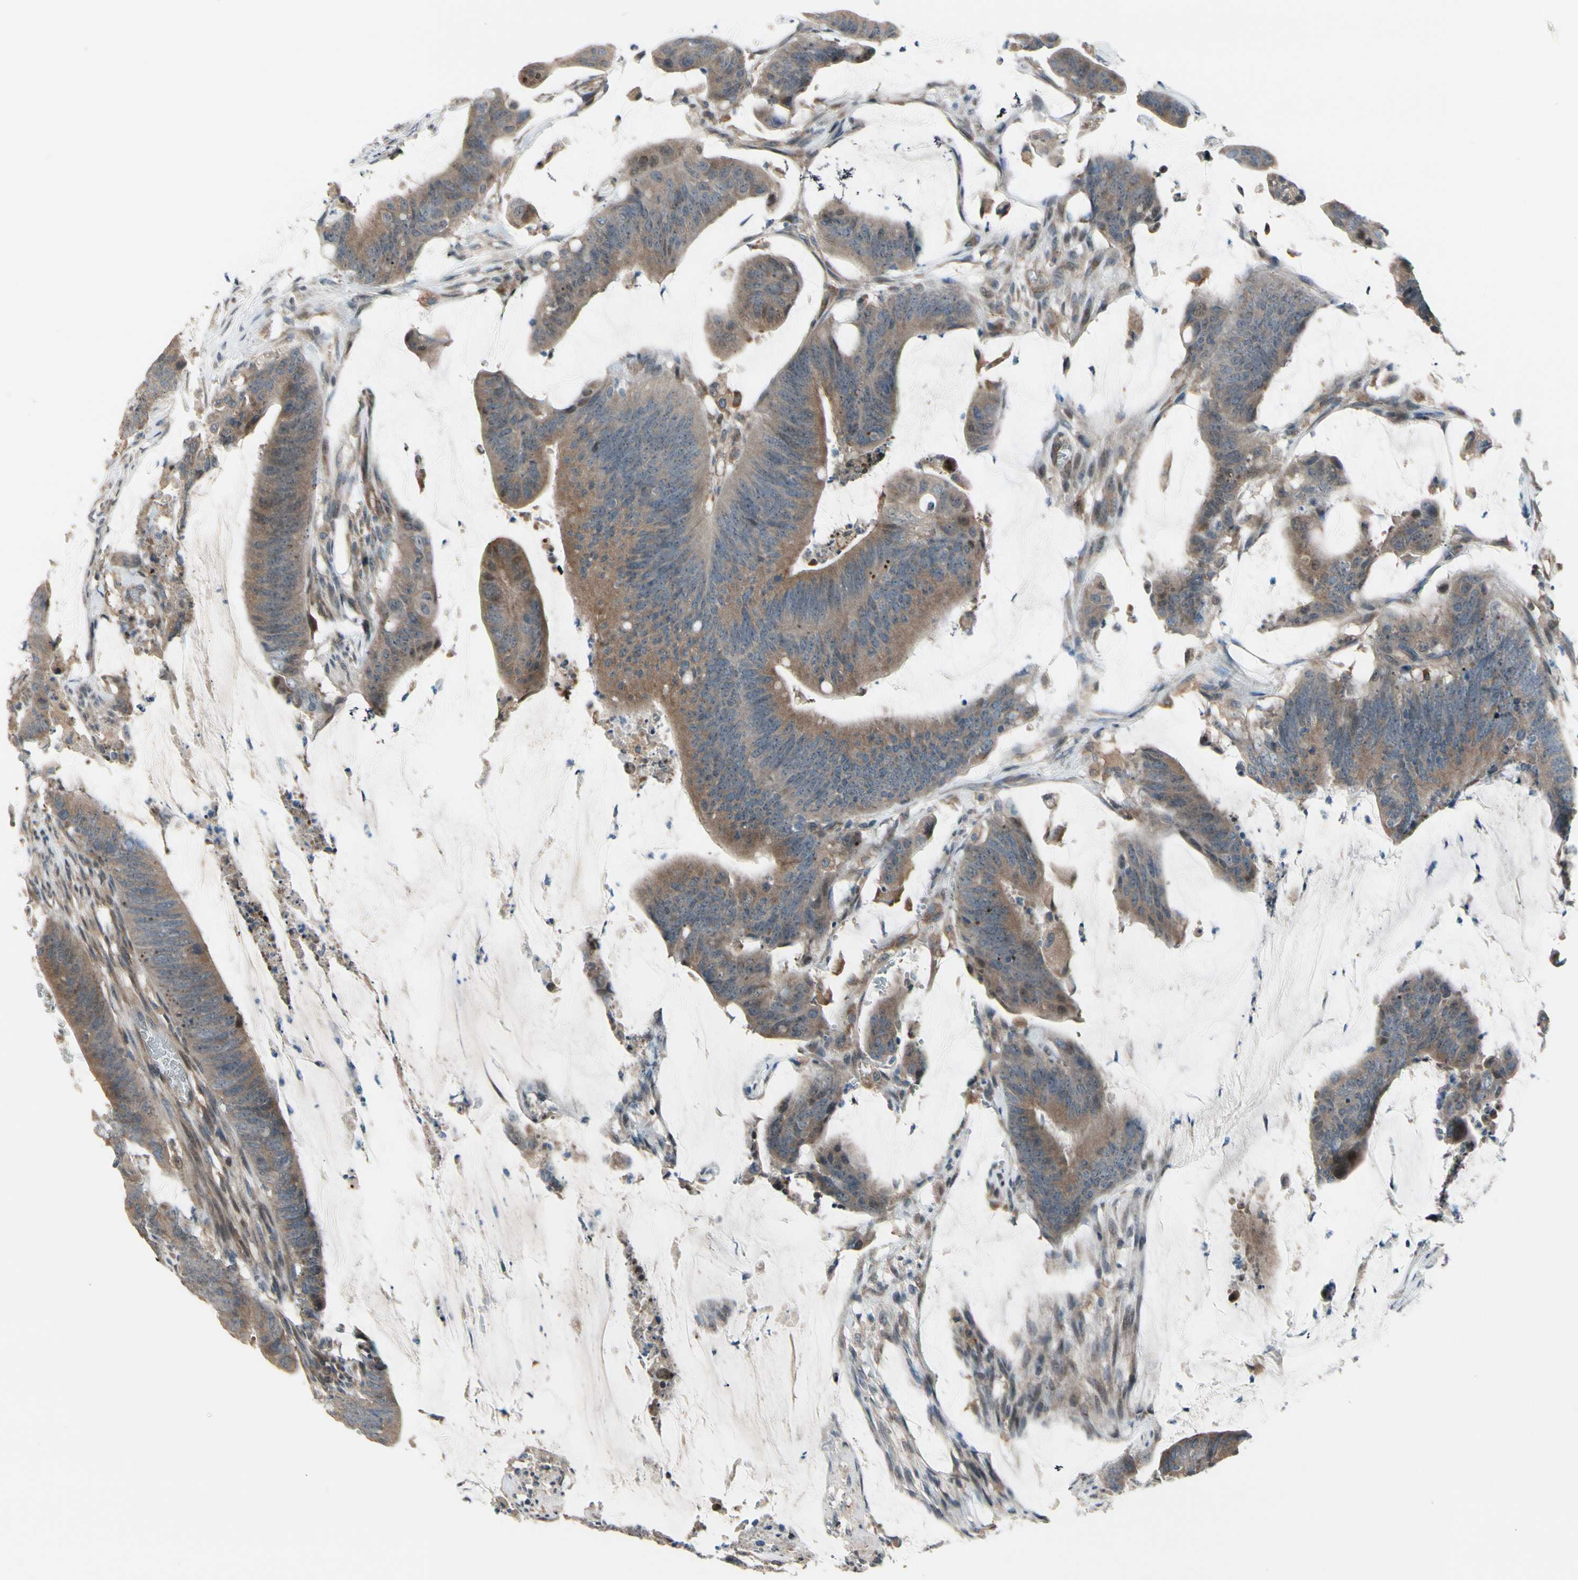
{"staining": {"intensity": "moderate", "quantity": ">75%", "location": "cytoplasmic/membranous"}, "tissue": "colorectal cancer", "cell_type": "Tumor cells", "image_type": "cancer", "snomed": [{"axis": "morphology", "description": "Adenocarcinoma, NOS"}, {"axis": "topography", "description": "Rectum"}], "caption": "Colorectal cancer stained for a protein shows moderate cytoplasmic/membranous positivity in tumor cells.", "gene": "SNX29", "patient": {"sex": "female", "age": 66}}